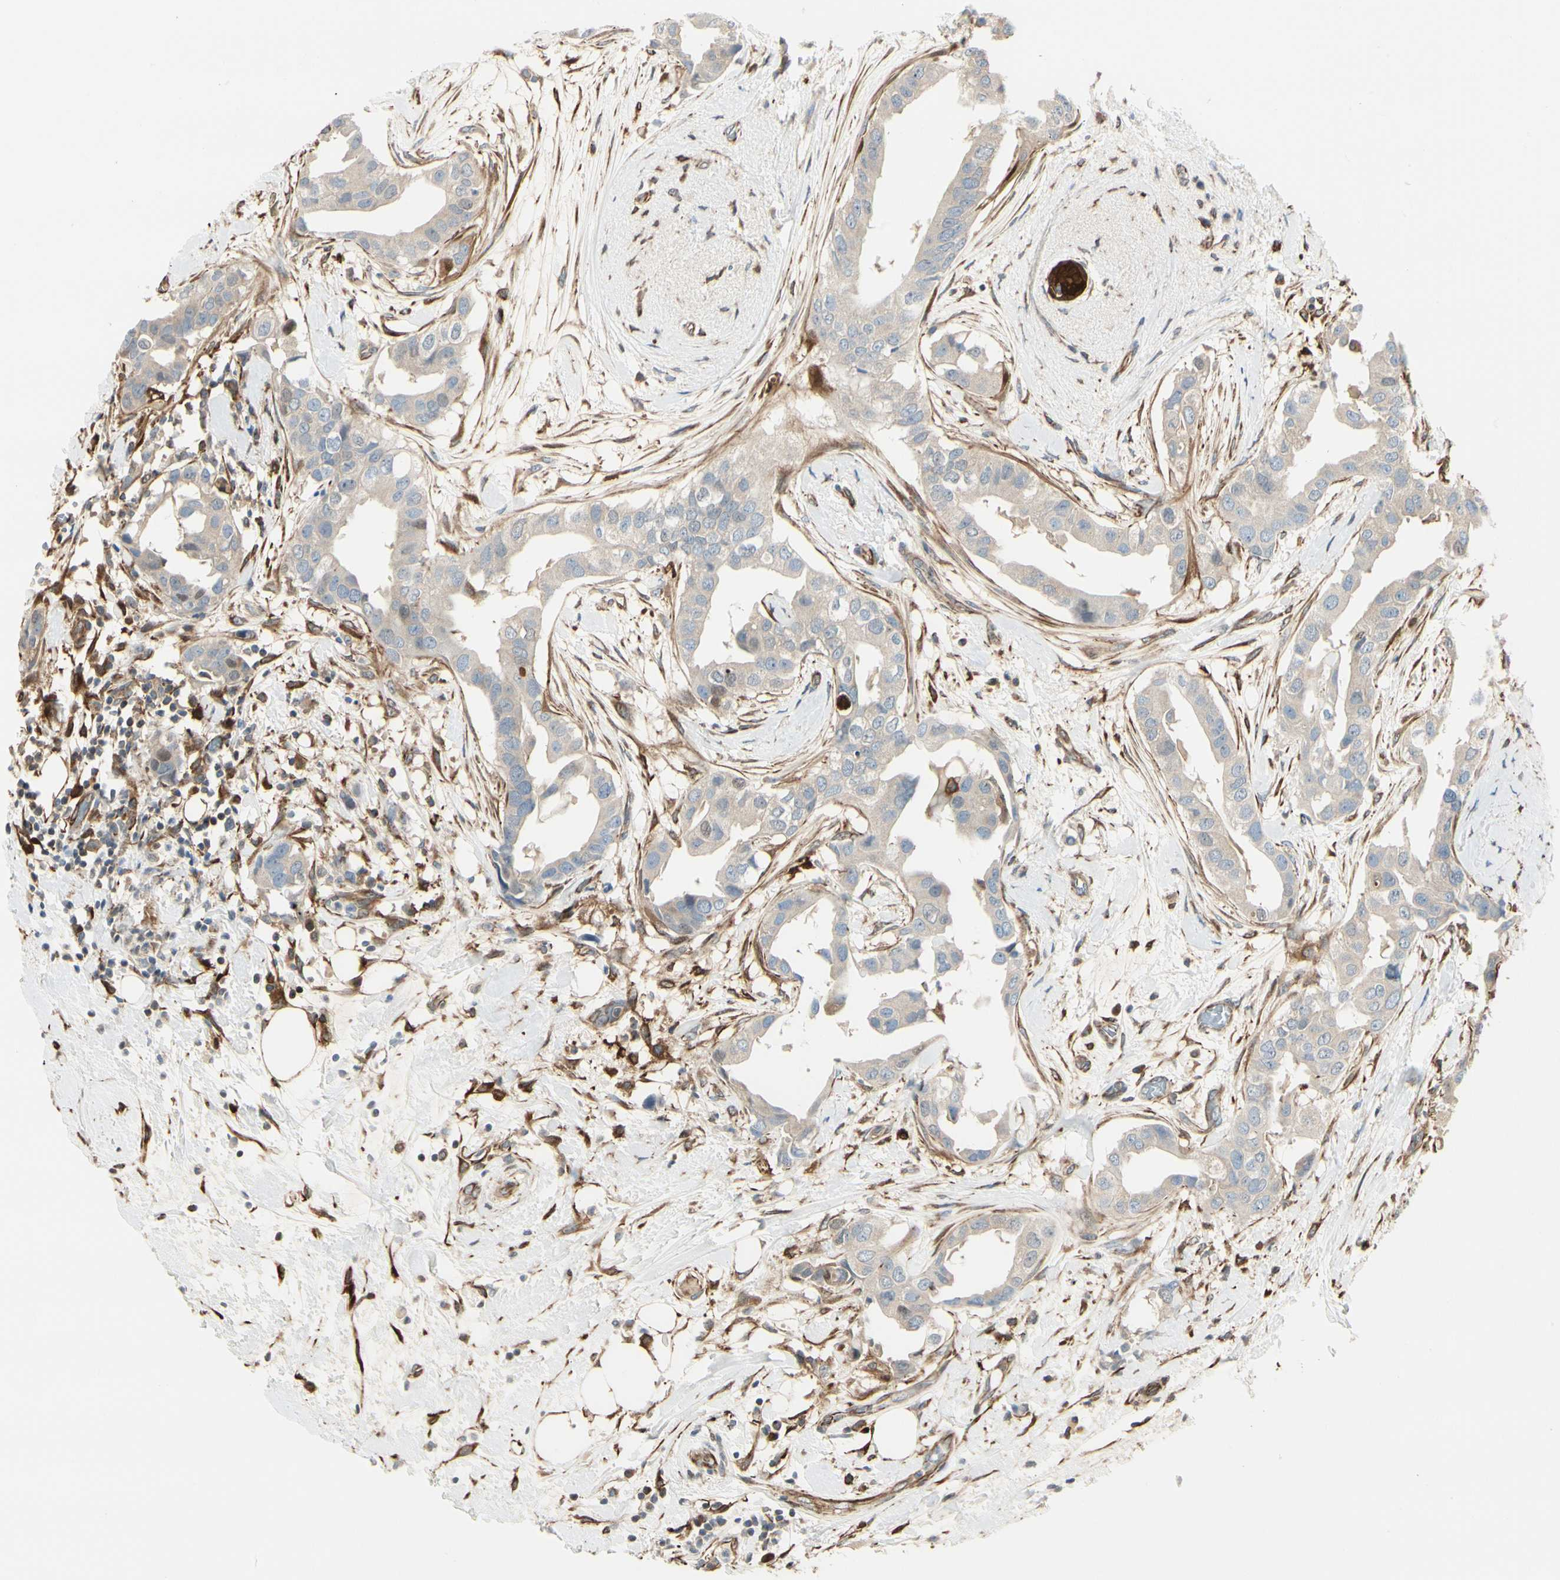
{"staining": {"intensity": "negative", "quantity": "none", "location": "none"}, "tissue": "breast cancer", "cell_type": "Tumor cells", "image_type": "cancer", "snomed": [{"axis": "morphology", "description": "Duct carcinoma"}, {"axis": "topography", "description": "Breast"}], "caption": "Immunohistochemistry of human breast cancer shows no positivity in tumor cells. (DAB immunohistochemistry, high magnification).", "gene": "FTH1", "patient": {"sex": "female", "age": 40}}